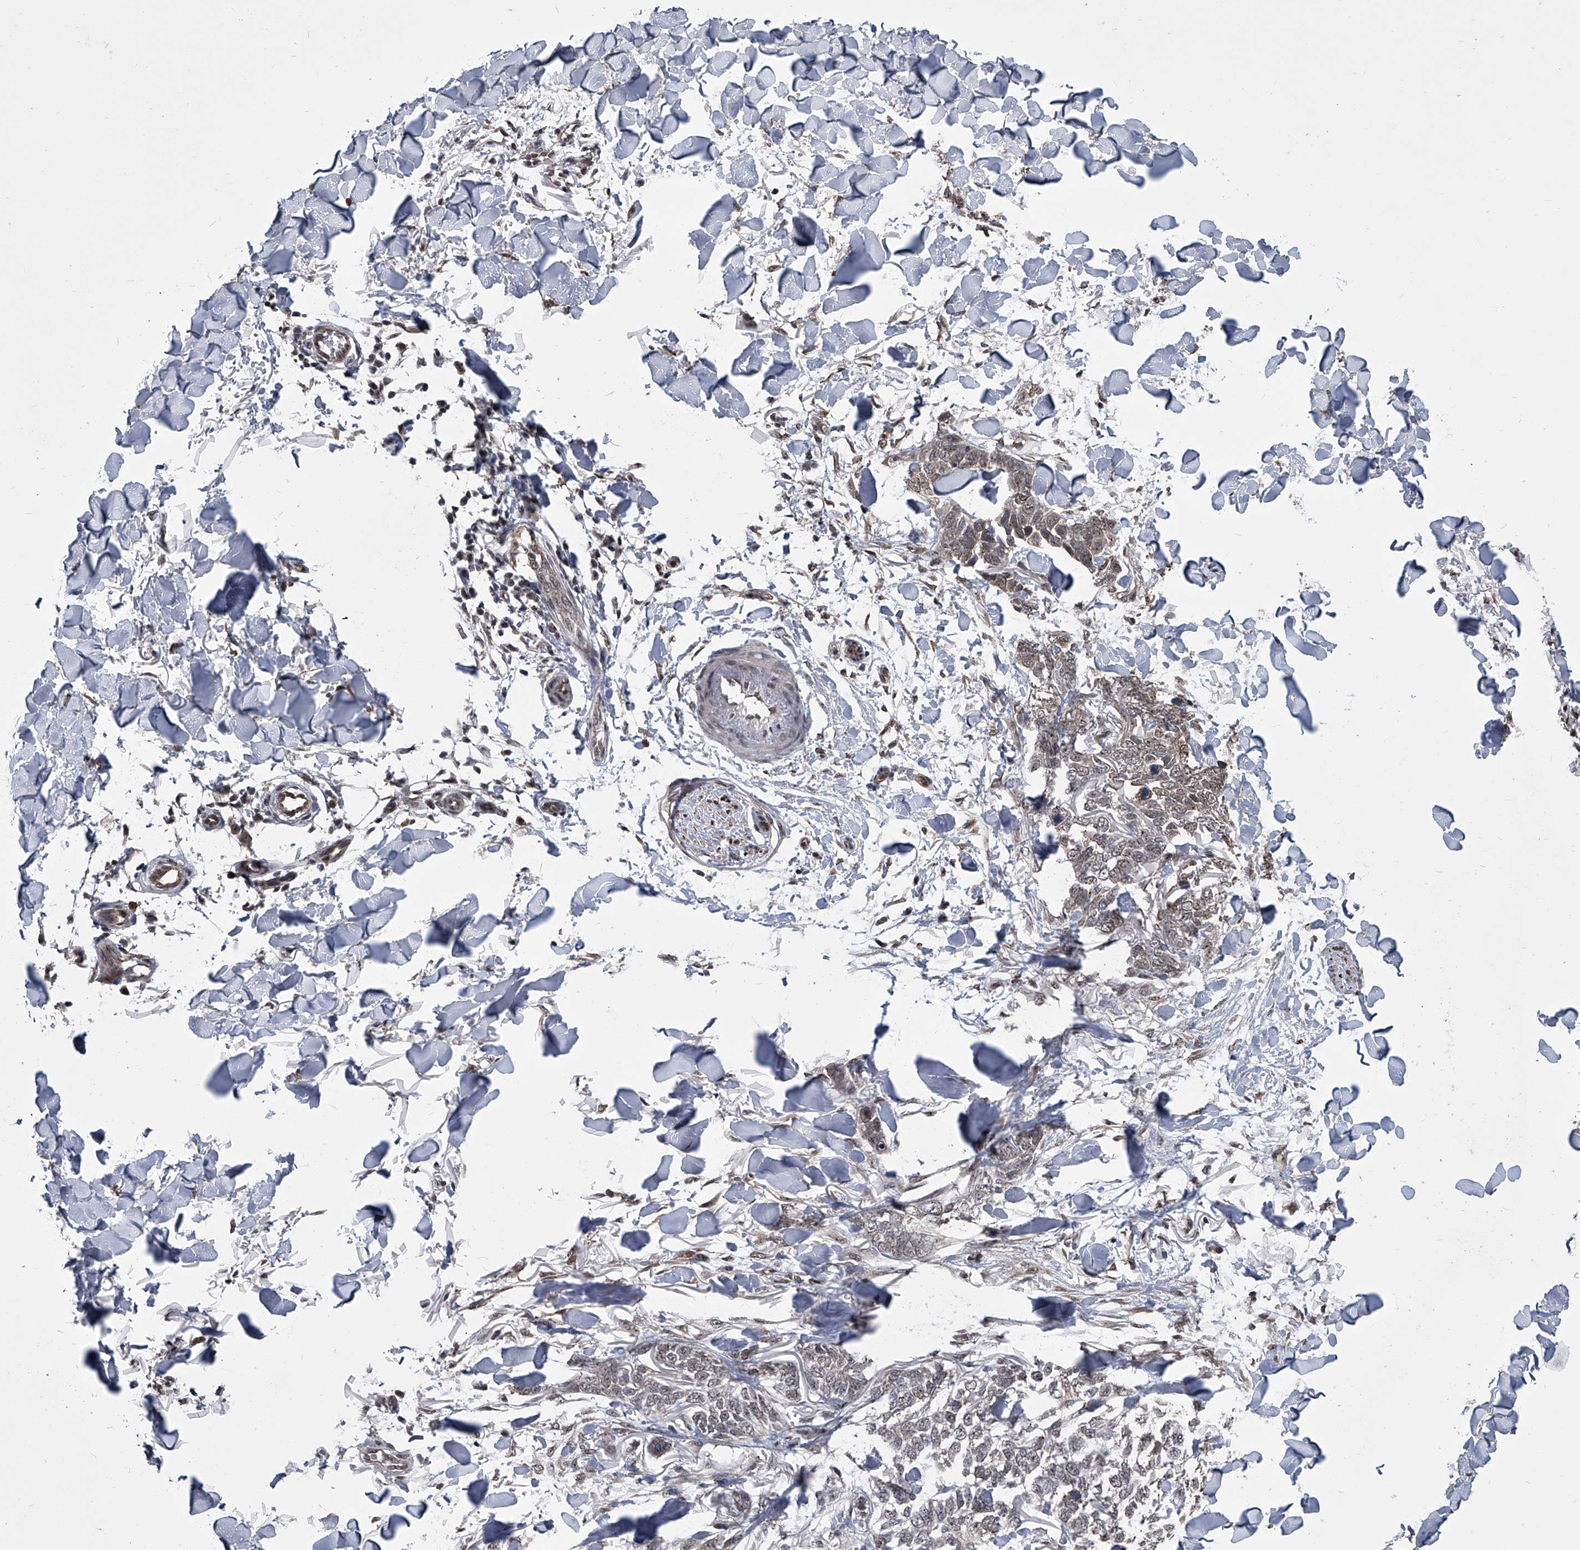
{"staining": {"intensity": "weak", "quantity": "<25%", "location": "cytoplasmic/membranous"}, "tissue": "skin cancer", "cell_type": "Tumor cells", "image_type": "cancer", "snomed": [{"axis": "morphology", "description": "Normal tissue, NOS"}, {"axis": "morphology", "description": "Basal cell carcinoma"}, {"axis": "topography", "description": "Skin"}], "caption": "Tumor cells show no significant protein staining in skin basal cell carcinoma.", "gene": "ZNF76", "patient": {"sex": "male", "age": 77}}